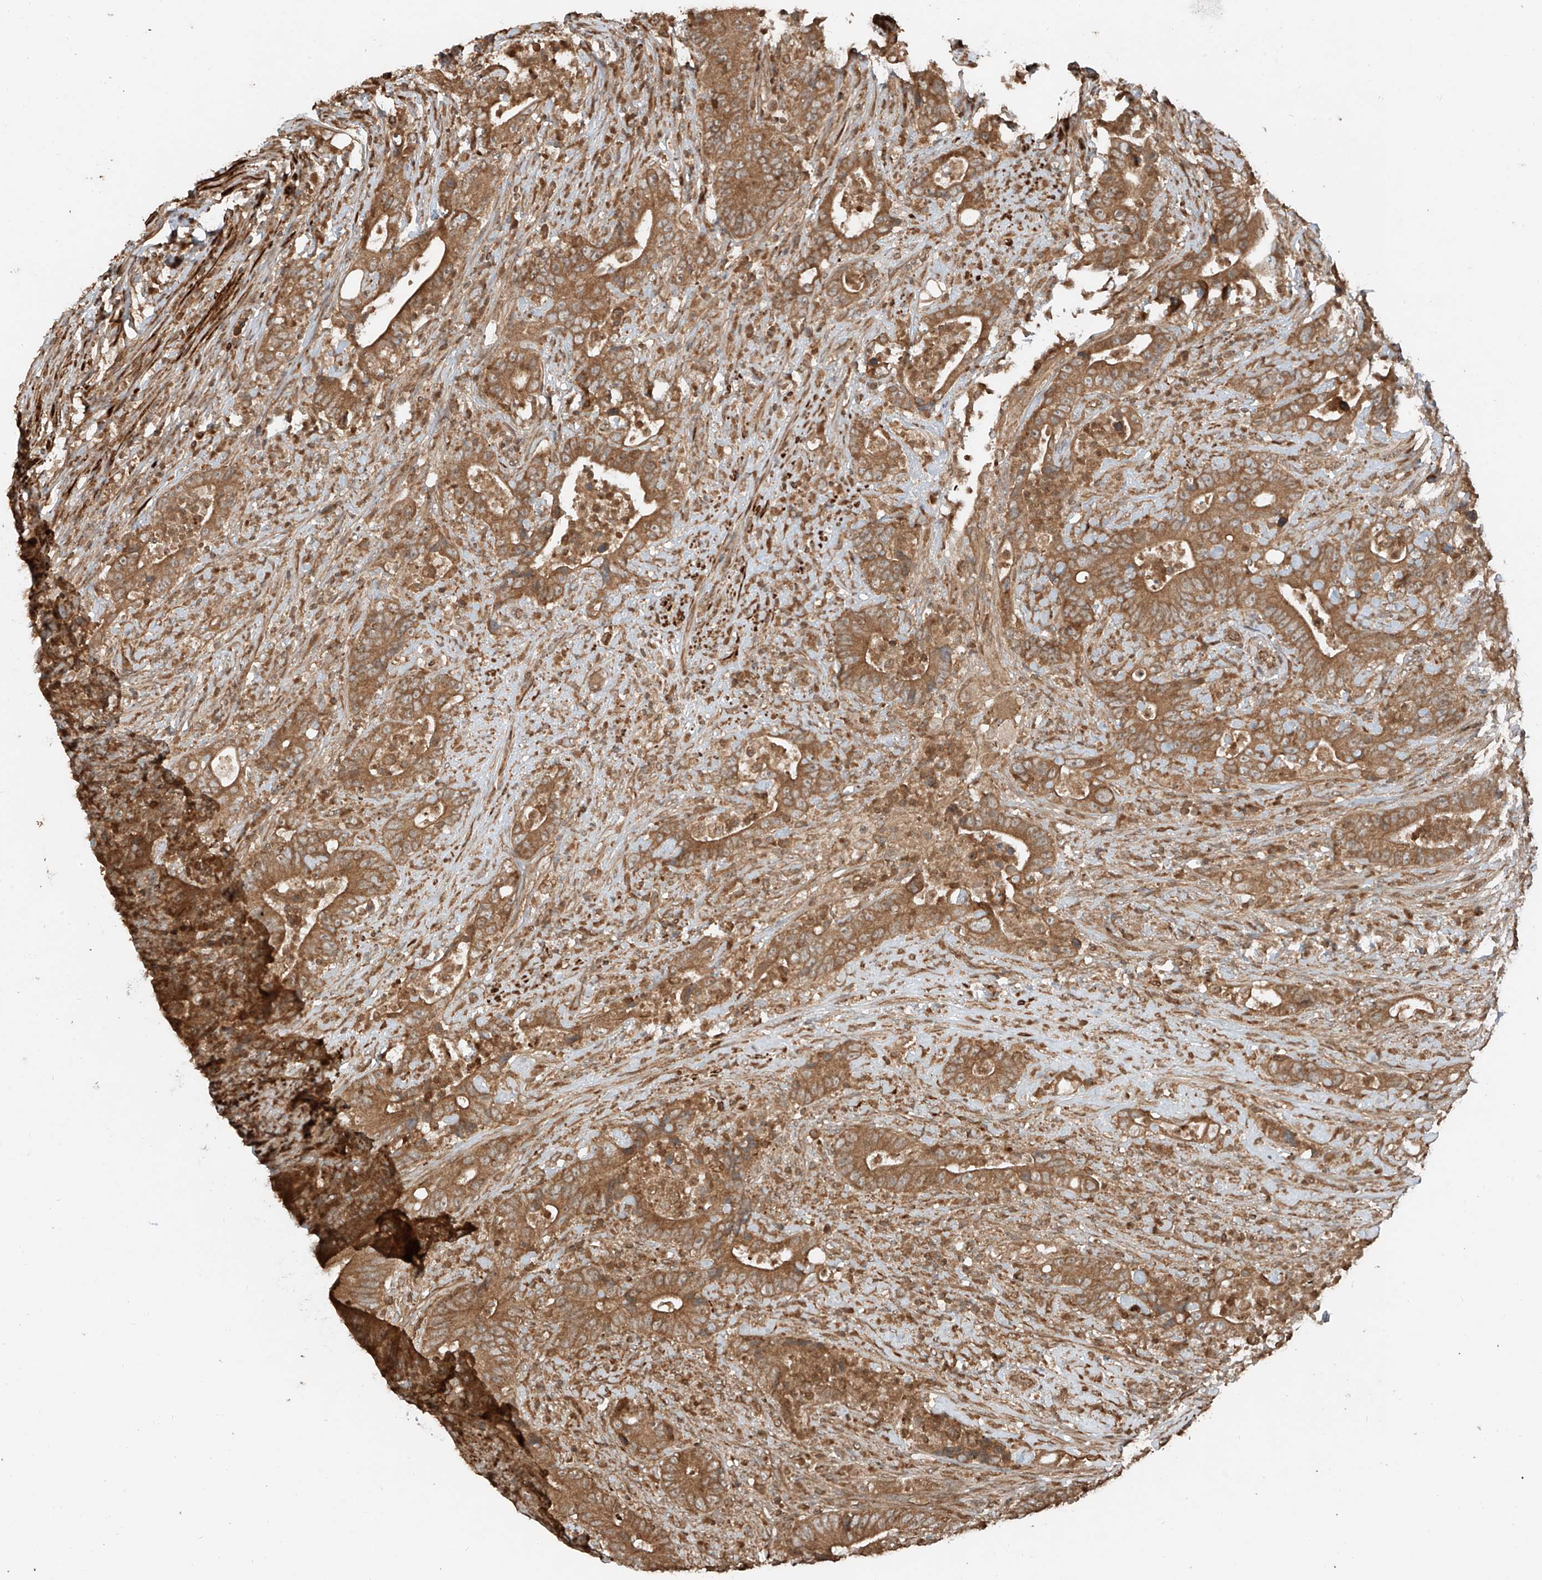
{"staining": {"intensity": "moderate", "quantity": ">75%", "location": "cytoplasmic/membranous"}, "tissue": "colorectal cancer", "cell_type": "Tumor cells", "image_type": "cancer", "snomed": [{"axis": "morphology", "description": "Adenocarcinoma, NOS"}, {"axis": "topography", "description": "Colon"}], "caption": "A histopathology image showing moderate cytoplasmic/membranous positivity in about >75% of tumor cells in colorectal cancer (adenocarcinoma), as visualized by brown immunohistochemical staining.", "gene": "ANKZF1", "patient": {"sex": "female", "age": 75}}